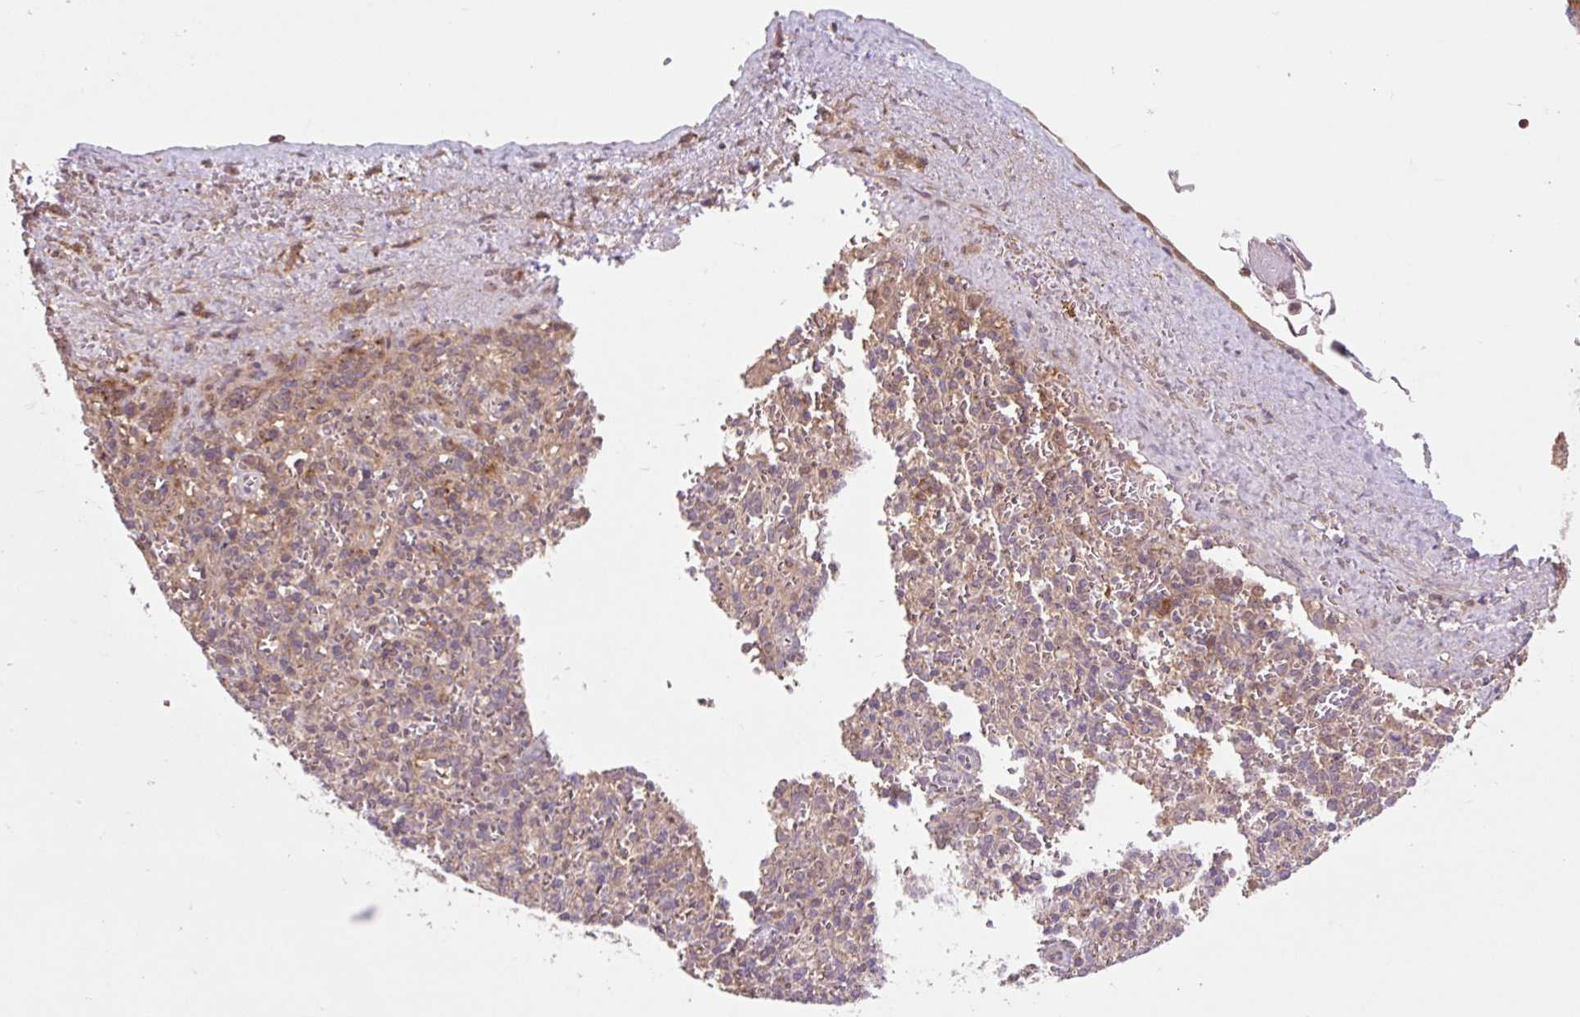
{"staining": {"intensity": "weak", "quantity": "<25%", "location": "cytoplasmic/membranous"}, "tissue": "spleen", "cell_type": "Cells in red pulp", "image_type": "normal", "snomed": [{"axis": "morphology", "description": "Normal tissue, NOS"}, {"axis": "topography", "description": "Spleen"}], "caption": "There is no significant positivity in cells in red pulp of spleen.", "gene": "MMS19", "patient": {"sex": "female", "age": 70}}